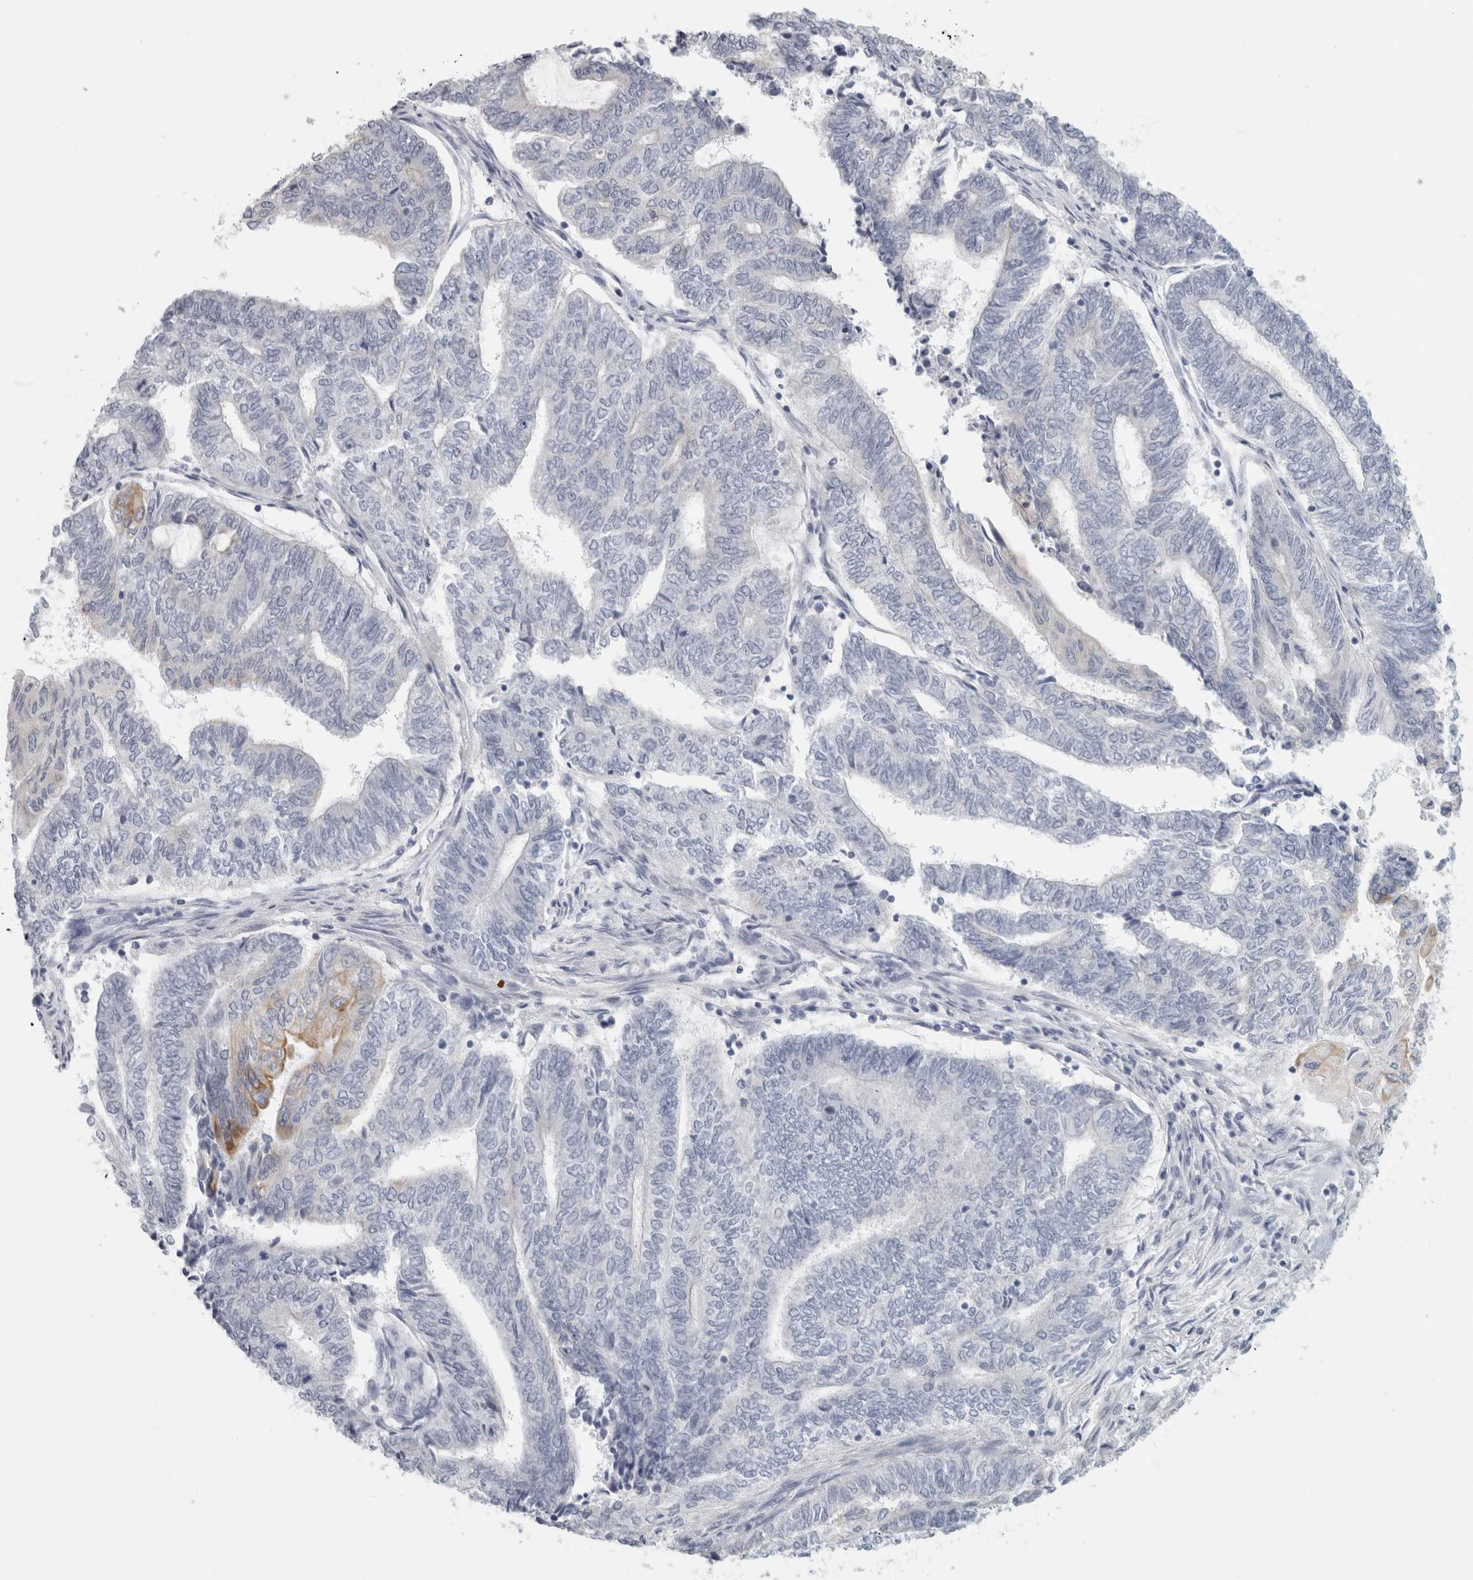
{"staining": {"intensity": "moderate", "quantity": "<25%", "location": "cytoplasmic/membranous"}, "tissue": "endometrial cancer", "cell_type": "Tumor cells", "image_type": "cancer", "snomed": [{"axis": "morphology", "description": "Adenocarcinoma, NOS"}, {"axis": "topography", "description": "Uterus"}, {"axis": "topography", "description": "Endometrium"}], "caption": "Endometrial cancer tissue shows moderate cytoplasmic/membranous positivity in about <25% of tumor cells, visualized by immunohistochemistry. (DAB (3,3'-diaminobenzidine) IHC, brown staining for protein, blue staining for nuclei).", "gene": "SLC28A3", "patient": {"sex": "female", "age": 70}}